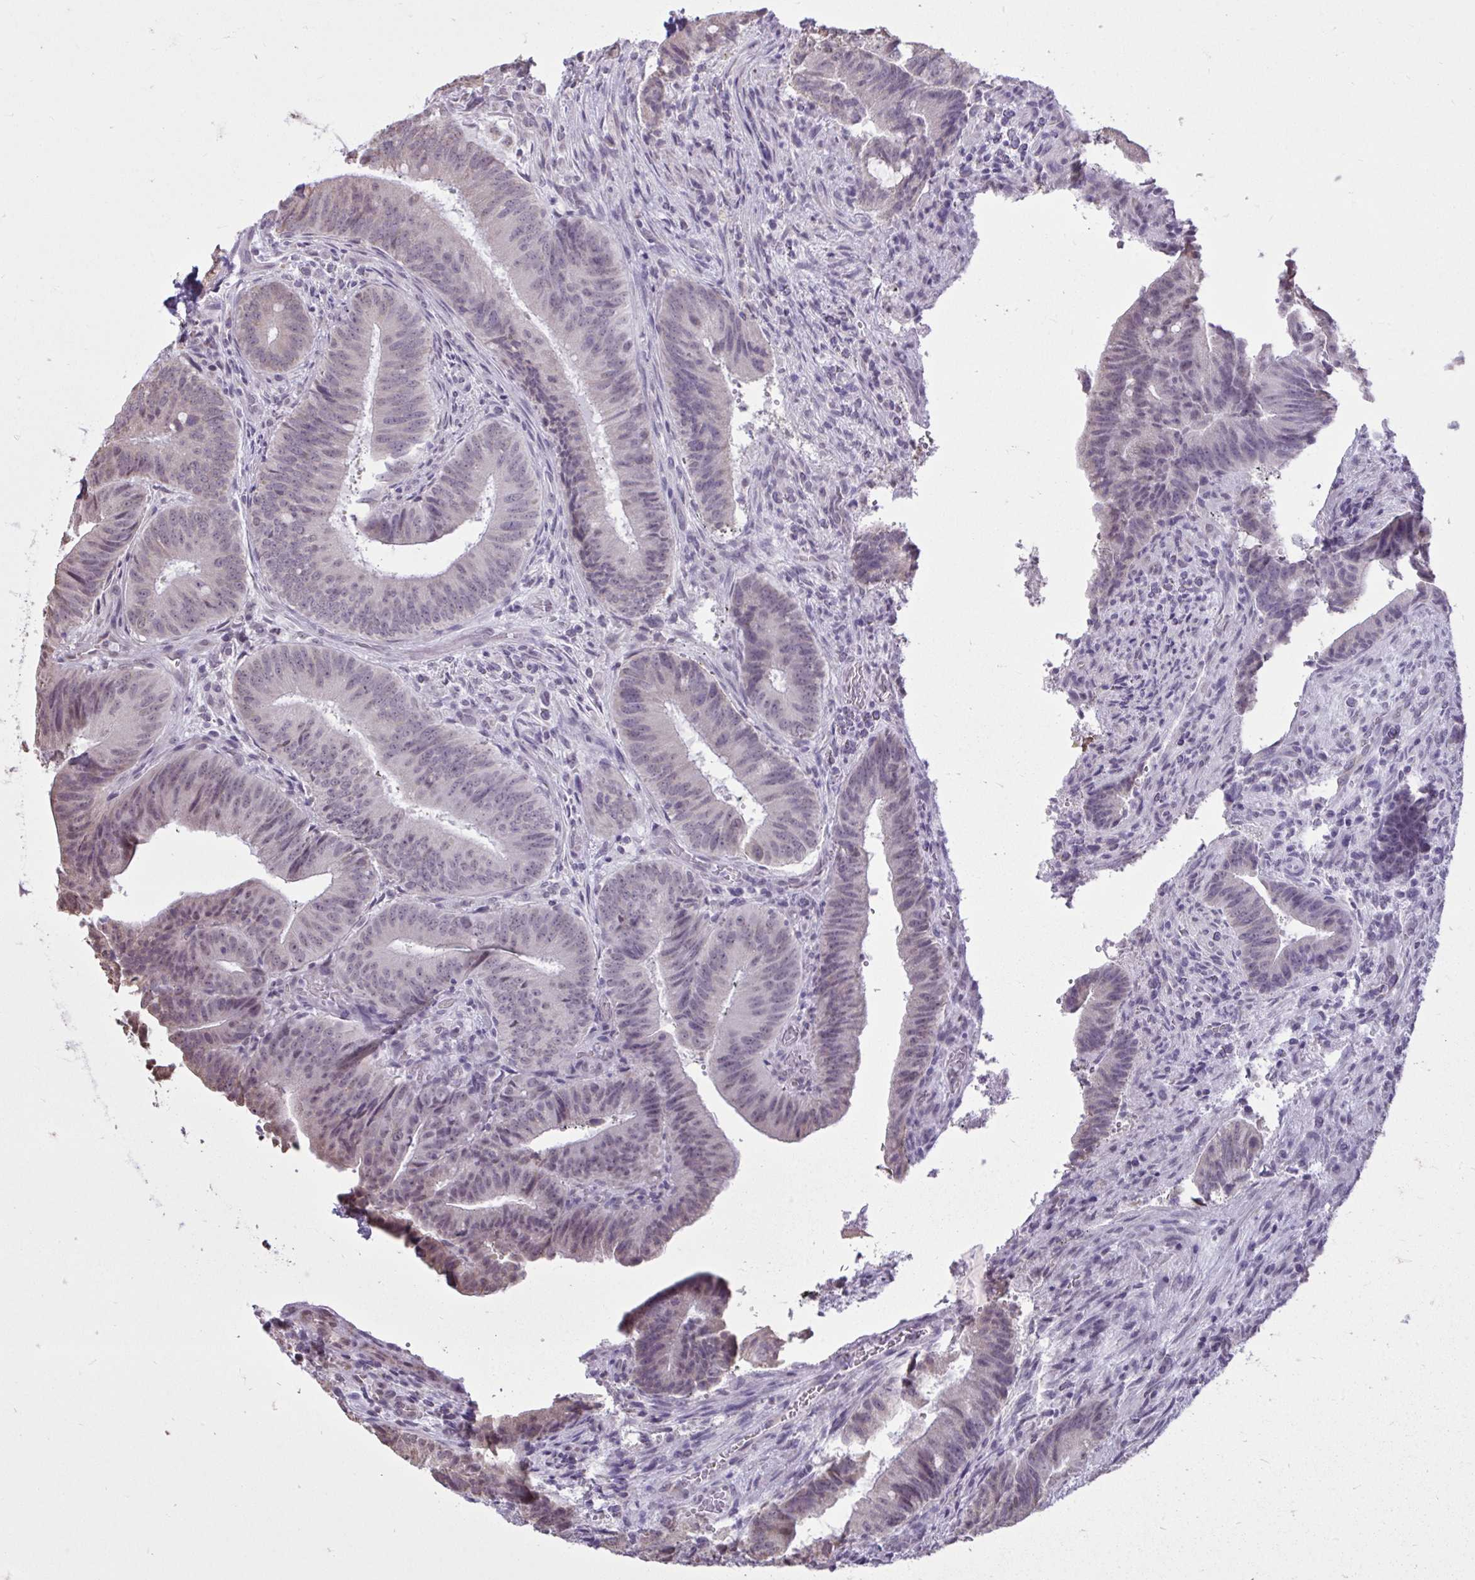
{"staining": {"intensity": "negative", "quantity": "none", "location": "none"}, "tissue": "colorectal cancer", "cell_type": "Tumor cells", "image_type": "cancer", "snomed": [{"axis": "morphology", "description": "Adenocarcinoma, NOS"}, {"axis": "topography", "description": "Colon"}], "caption": "An image of human colorectal cancer is negative for staining in tumor cells. (DAB (3,3'-diaminobenzidine) IHC visualized using brightfield microscopy, high magnification).", "gene": "NPPA", "patient": {"sex": "female", "age": 43}}